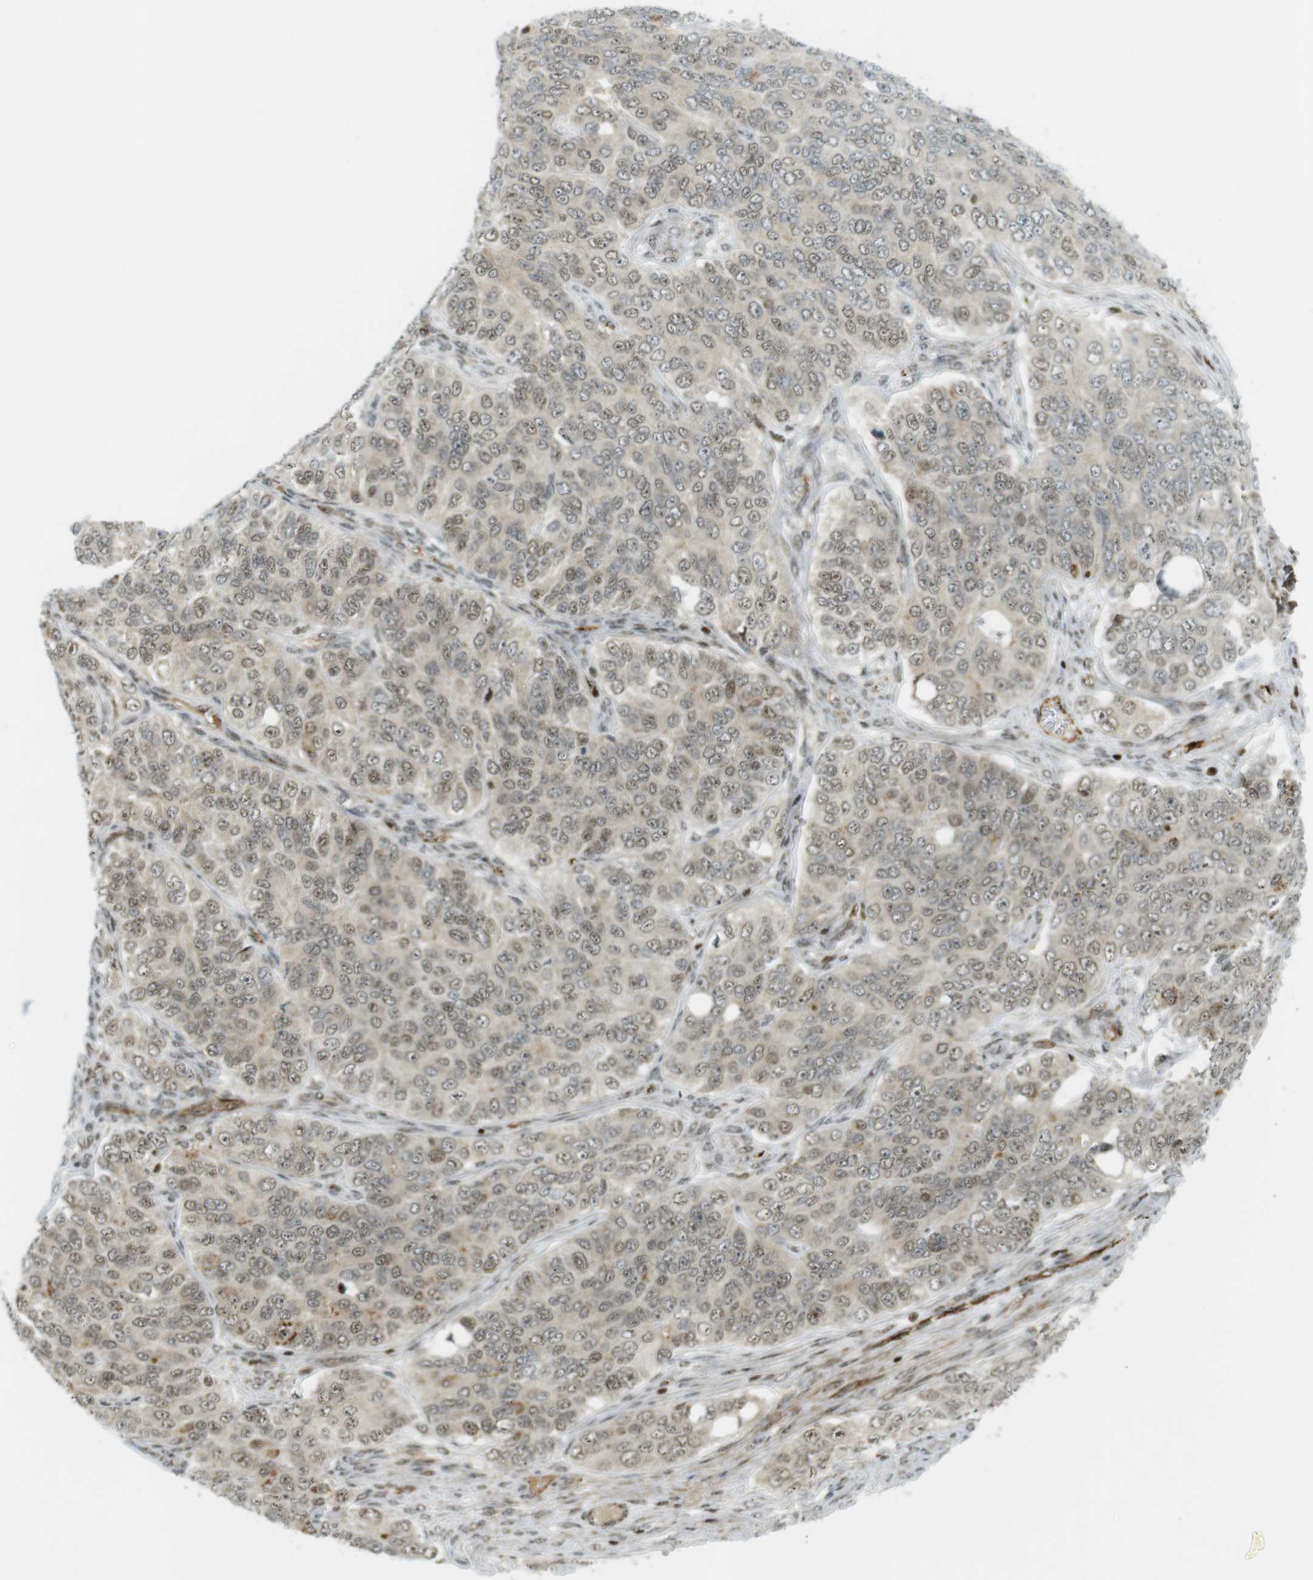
{"staining": {"intensity": "weak", "quantity": ">75%", "location": "cytoplasmic/membranous,nuclear"}, "tissue": "ovarian cancer", "cell_type": "Tumor cells", "image_type": "cancer", "snomed": [{"axis": "morphology", "description": "Carcinoma, endometroid"}, {"axis": "topography", "description": "Ovary"}], "caption": "Brown immunohistochemical staining in human ovarian cancer (endometroid carcinoma) displays weak cytoplasmic/membranous and nuclear positivity in approximately >75% of tumor cells.", "gene": "PPP1R13B", "patient": {"sex": "female", "age": 51}}